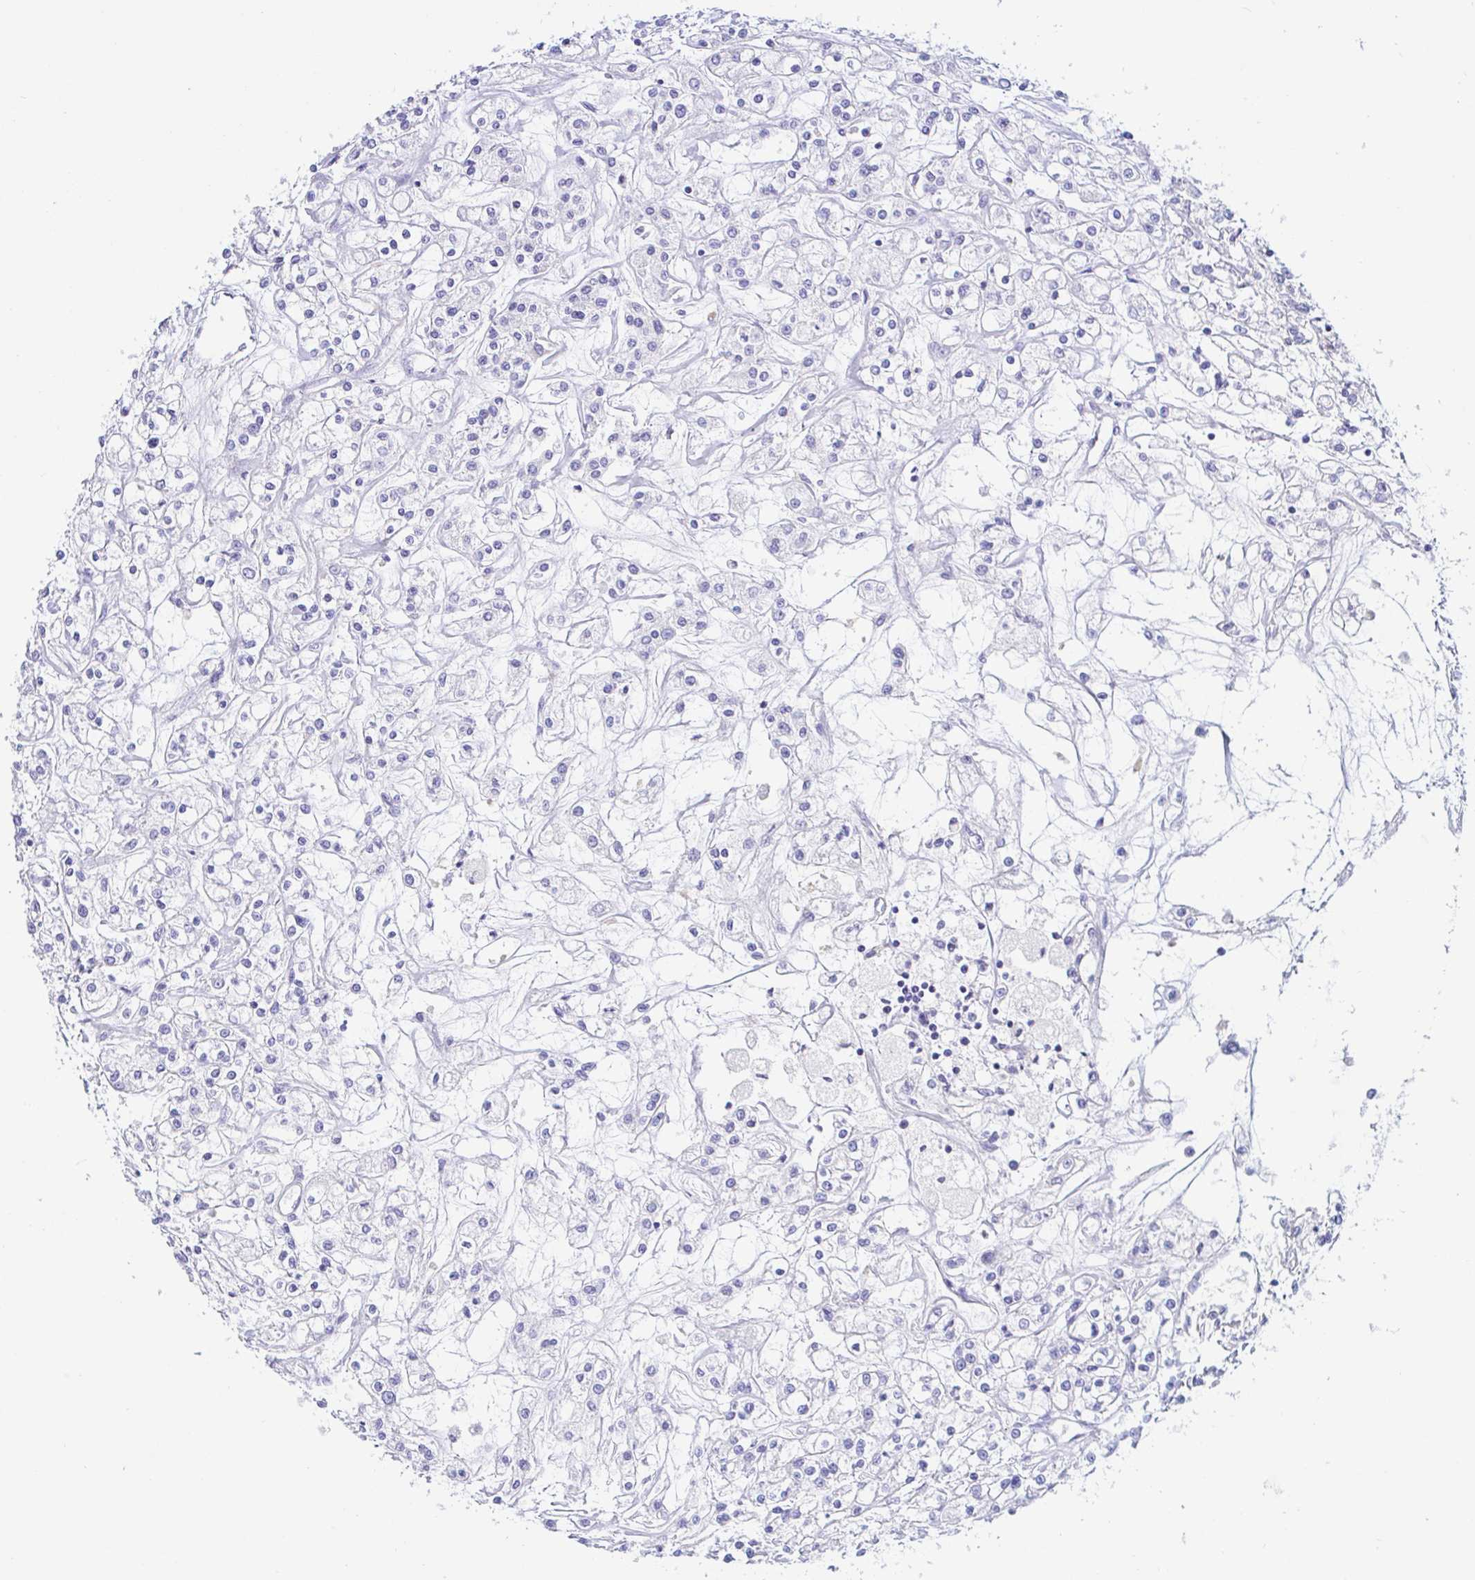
{"staining": {"intensity": "negative", "quantity": "none", "location": "none"}, "tissue": "renal cancer", "cell_type": "Tumor cells", "image_type": "cancer", "snomed": [{"axis": "morphology", "description": "Adenocarcinoma, NOS"}, {"axis": "topography", "description": "Kidney"}], "caption": "This image is of renal adenocarcinoma stained with IHC to label a protein in brown with the nuclei are counter-stained blue. There is no expression in tumor cells. Nuclei are stained in blue.", "gene": "PINLYP", "patient": {"sex": "female", "age": 59}}